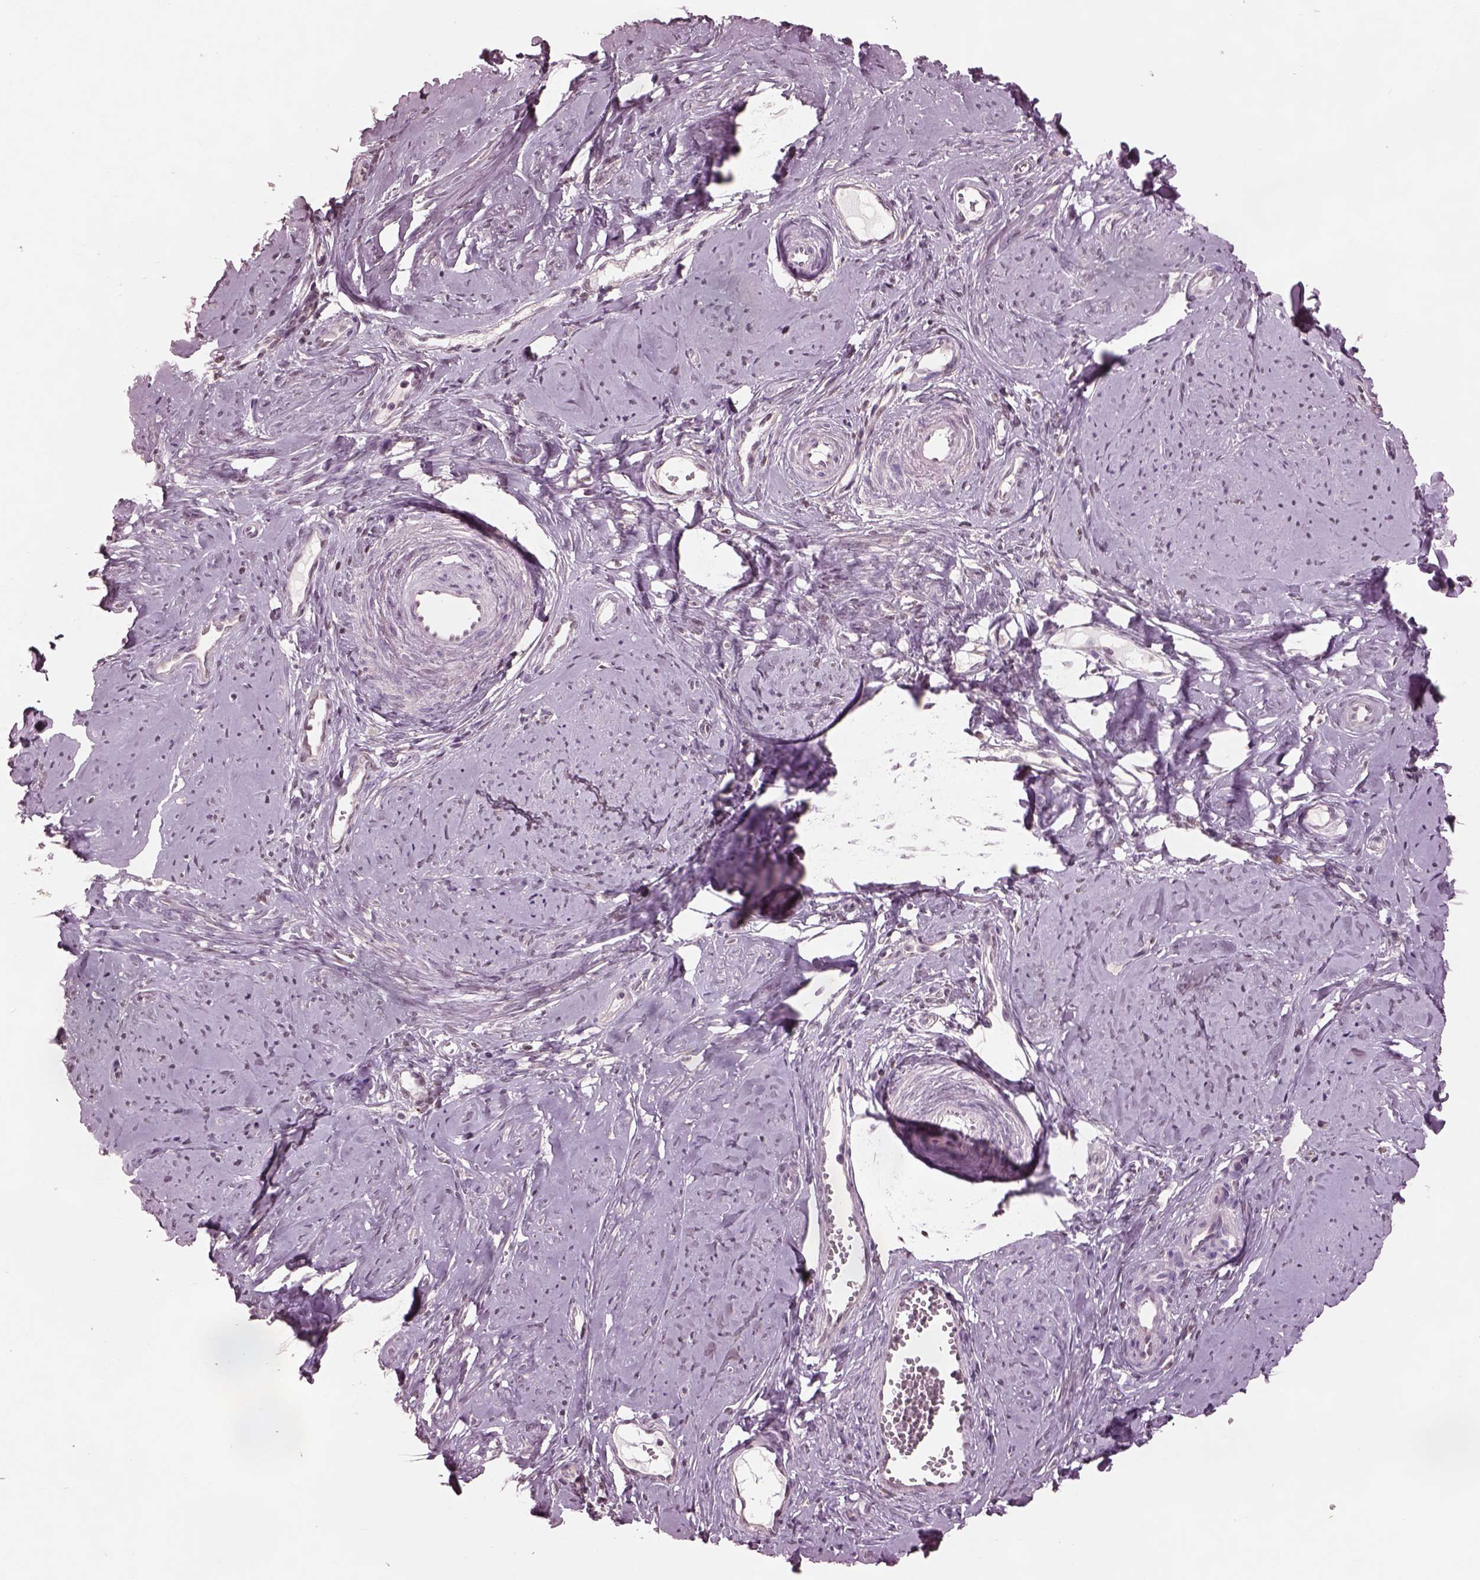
{"staining": {"intensity": "negative", "quantity": "none", "location": "none"}, "tissue": "smooth muscle", "cell_type": "Smooth muscle cells", "image_type": "normal", "snomed": [{"axis": "morphology", "description": "Normal tissue, NOS"}, {"axis": "topography", "description": "Smooth muscle"}], "caption": "The immunohistochemistry micrograph has no significant staining in smooth muscle cells of smooth muscle.", "gene": "SRI", "patient": {"sex": "female", "age": 48}}